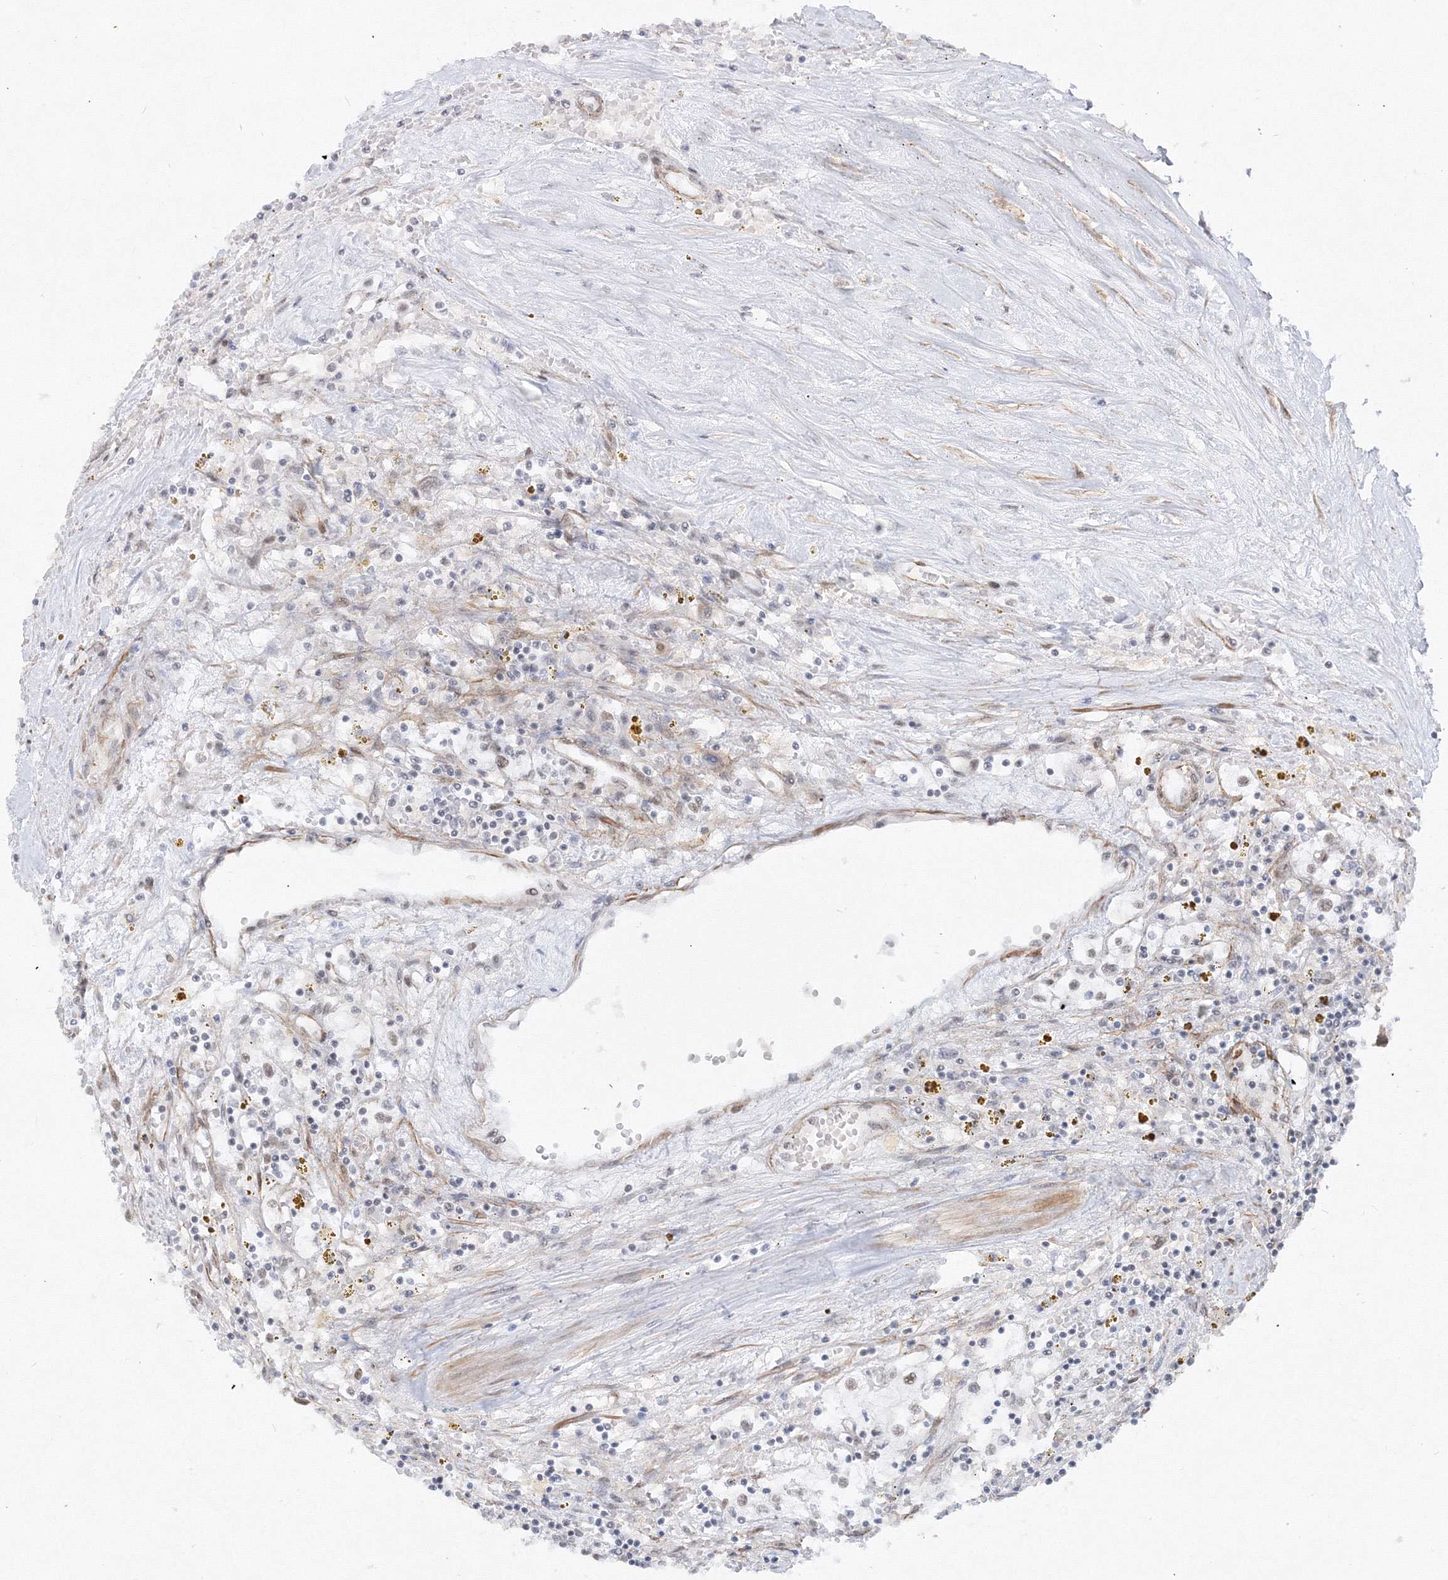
{"staining": {"intensity": "negative", "quantity": "none", "location": "none"}, "tissue": "renal cancer", "cell_type": "Tumor cells", "image_type": "cancer", "snomed": [{"axis": "morphology", "description": "Adenocarcinoma, NOS"}, {"axis": "topography", "description": "Kidney"}], "caption": "A micrograph of human renal cancer (adenocarcinoma) is negative for staining in tumor cells. (Immunohistochemistry, brightfield microscopy, high magnification).", "gene": "ZNF638", "patient": {"sex": "male", "age": 56}}